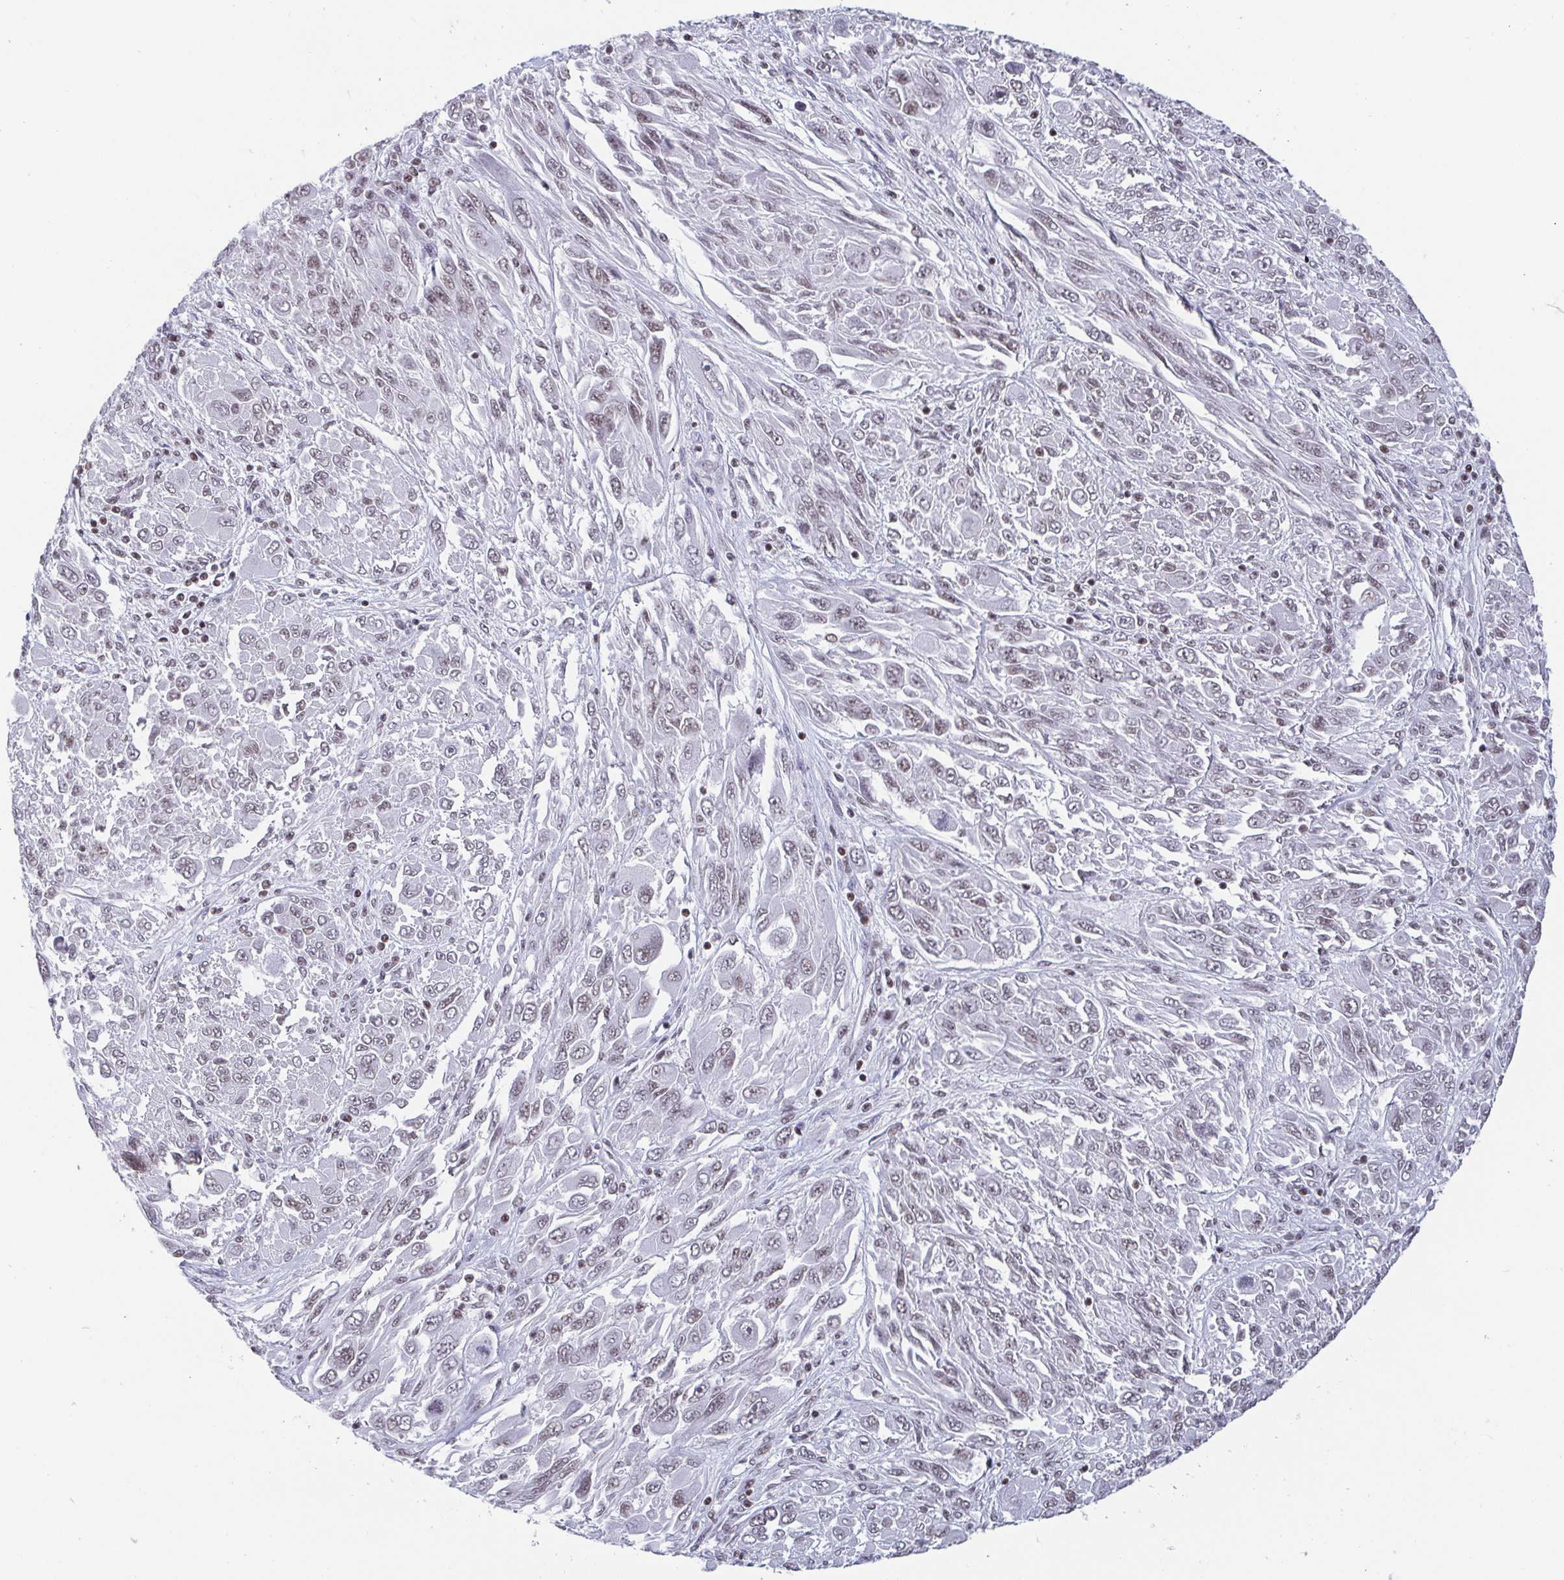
{"staining": {"intensity": "weak", "quantity": "25%-75%", "location": "nuclear"}, "tissue": "melanoma", "cell_type": "Tumor cells", "image_type": "cancer", "snomed": [{"axis": "morphology", "description": "Malignant melanoma, NOS"}, {"axis": "topography", "description": "Skin"}], "caption": "The histopathology image shows immunohistochemical staining of melanoma. There is weak nuclear staining is appreciated in approximately 25%-75% of tumor cells.", "gene": "CTCF", "patient": {"sex": "female", "age": 91}}